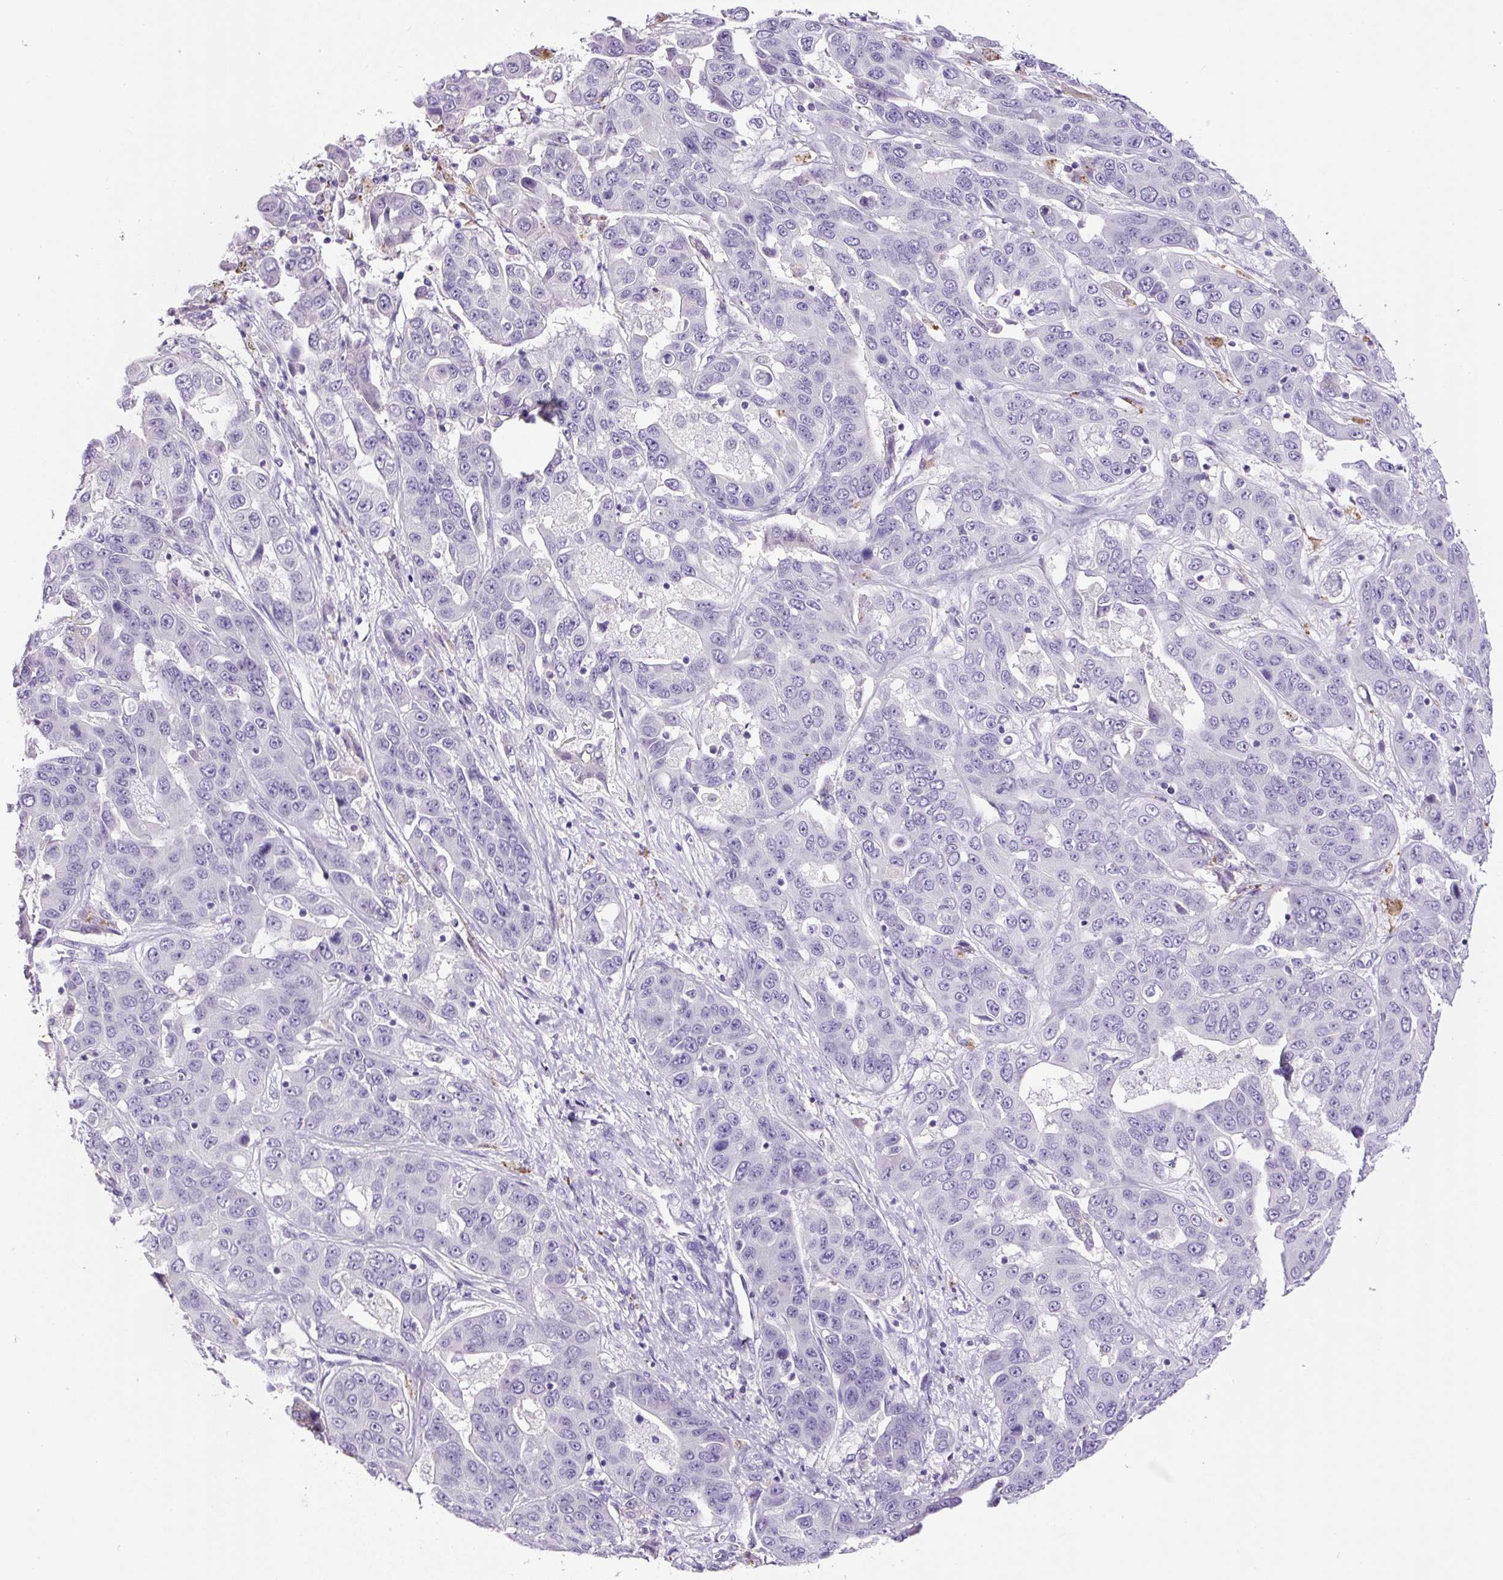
{"staining": {"intensity": "negative", "quantity": "none", "location": "none"}, "tissue": "liver cancer", "cell_type": "Tumor cells", "image_type": "cancer", "snomed": [{"axis": "morphology", "description": "Cholangiocarcinoma"}, {"axis": "topography", "description": "Liver"}], "caption": "Tumor cells are negative for brown protein staining in liver cancer.", "gene": "SP8", "patient": {"sex": "female", "age": 52}}